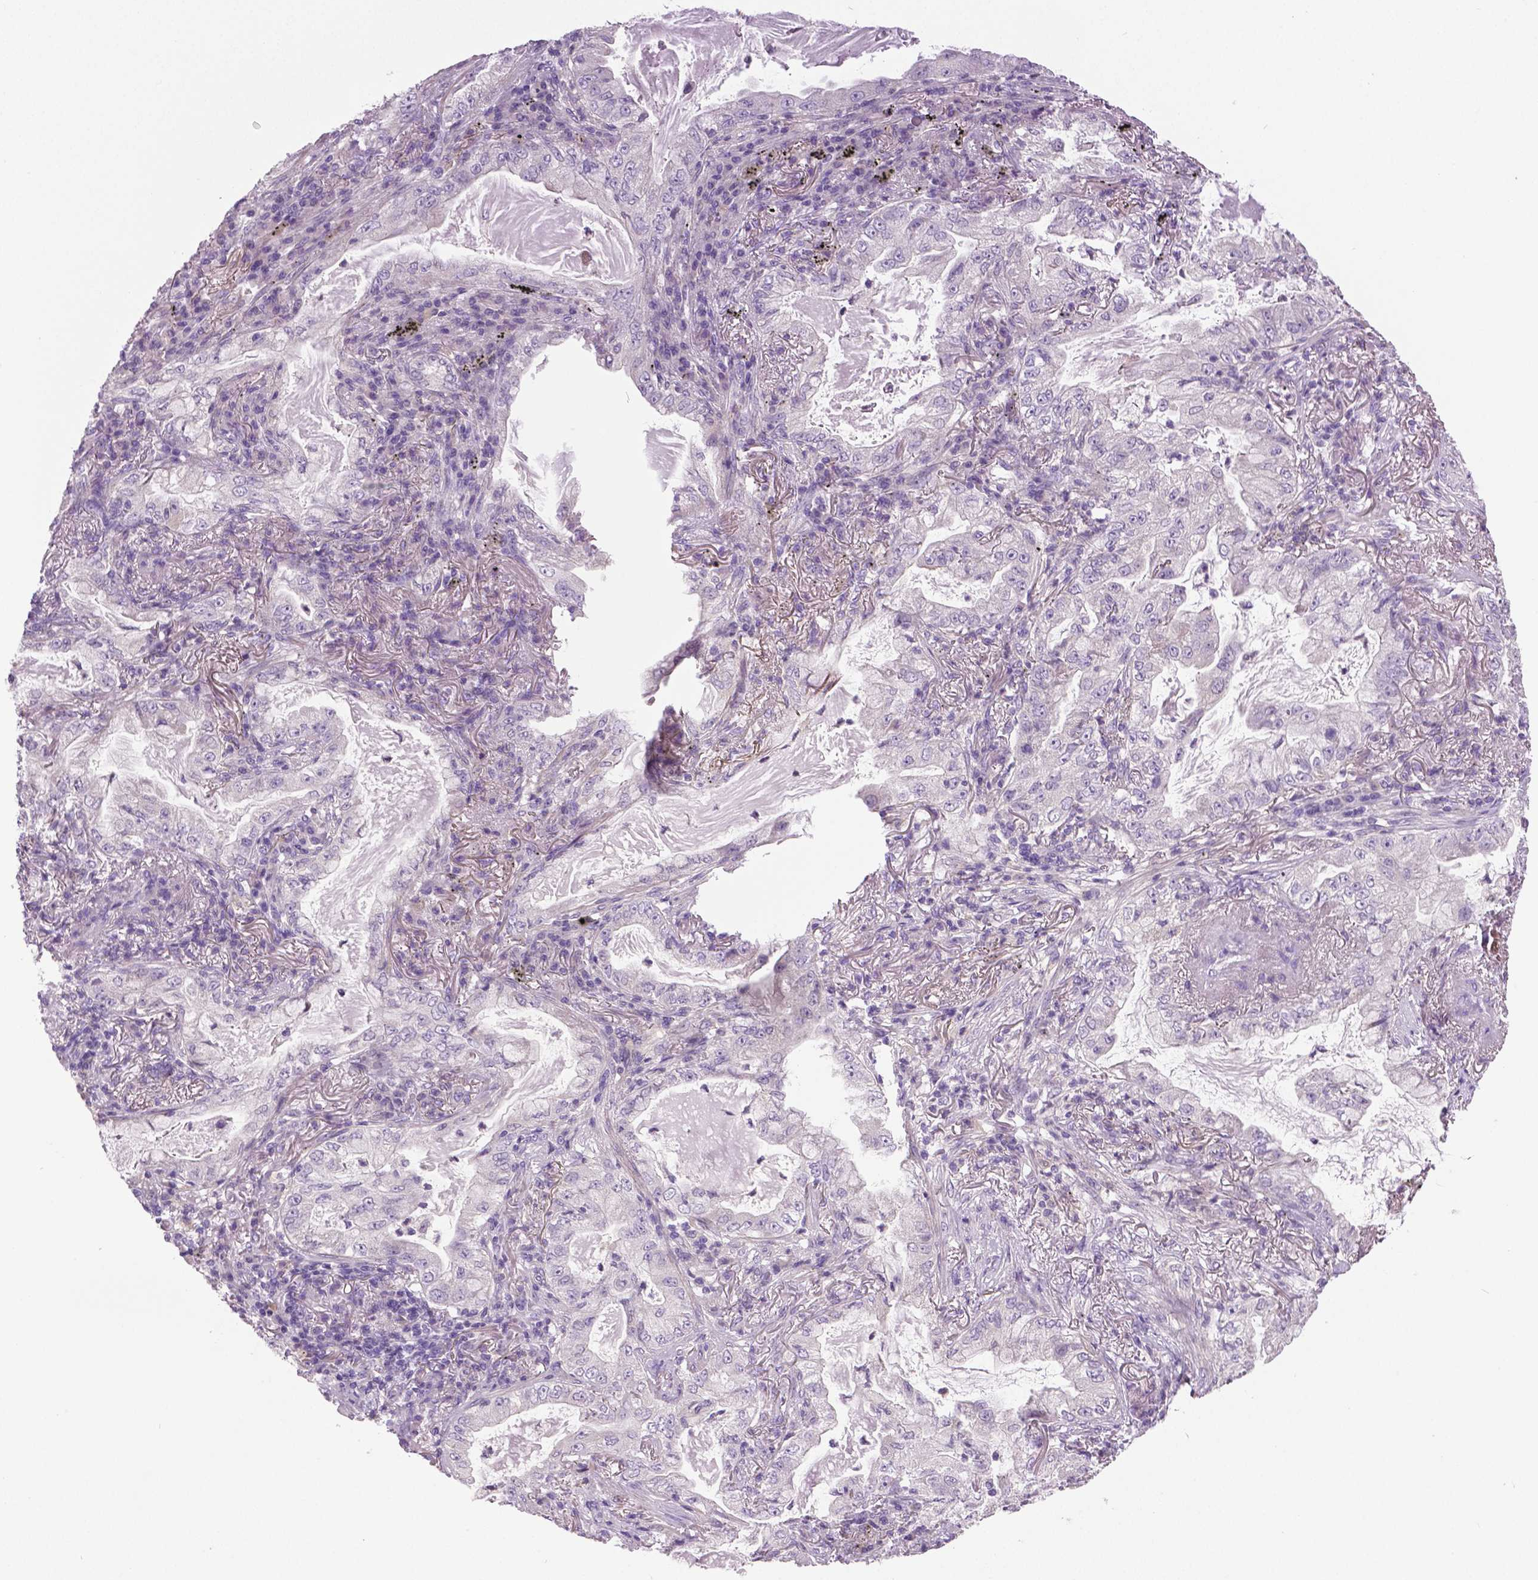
{"staining": {"intensity": "negative", "quantity": "none", "location": "none"}, "tissue": "lung cancer", "cell_type": "Tumor cells", "image_type": "cancer", "snomed": [{"axis": "morphology", "description": "Adenocarcinoma, NOS"}, {"axis": "topography", "description": "Lung"}], "caption": "High magnification brightfield microscopy of adenocarcinoma (lung) stained with DAB (brown) and counterstained with hematoxylin (blue): tumor cells show no significant positivity.", "gene": "DNAH12", "patient": {"sex": "female", "age": 73}}